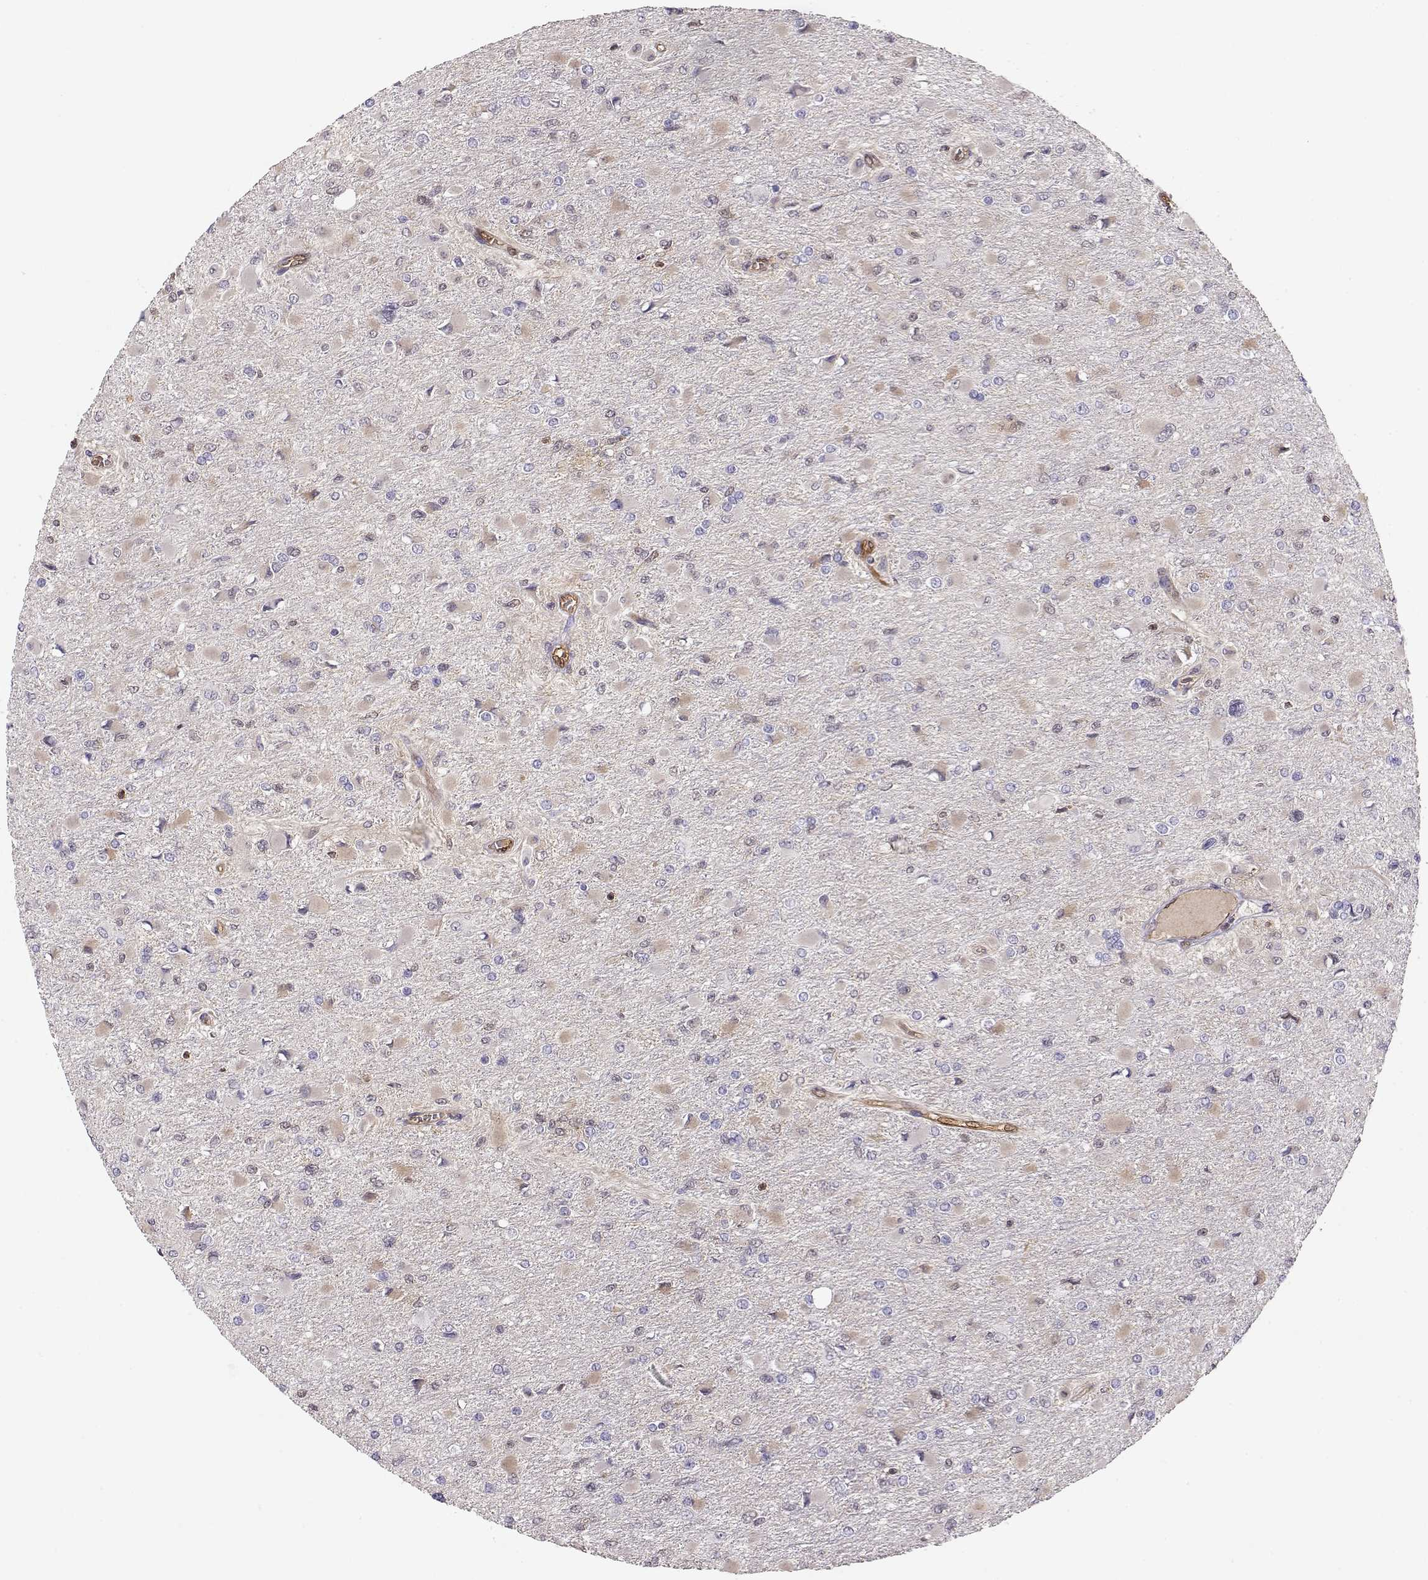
{"staining": {"intensity": "weak", "quantity": "<25%", "location": "cytoplasmic/membranous"}, "tissue": "glioma", "cell_type": "Tumor cells", "image_type": "cancer", "snomed": [{"axis": "morphology", "description": "Glioma, malignant, High grade"}, {"axis": "topography", "description": "Cerebral cortex"}], "caption": "High power microscopy photomicrograph of an IHC image of glioma, revealing no significant staining in tumor cells. Brightfield microscopy of IHC stained with DAB (3,3'-diaminobenzidine) (brown) and hematoxylin (blue), captured at high magnification.", "gene": "PNP", "patient": {"sex": "female", "age": 36}}